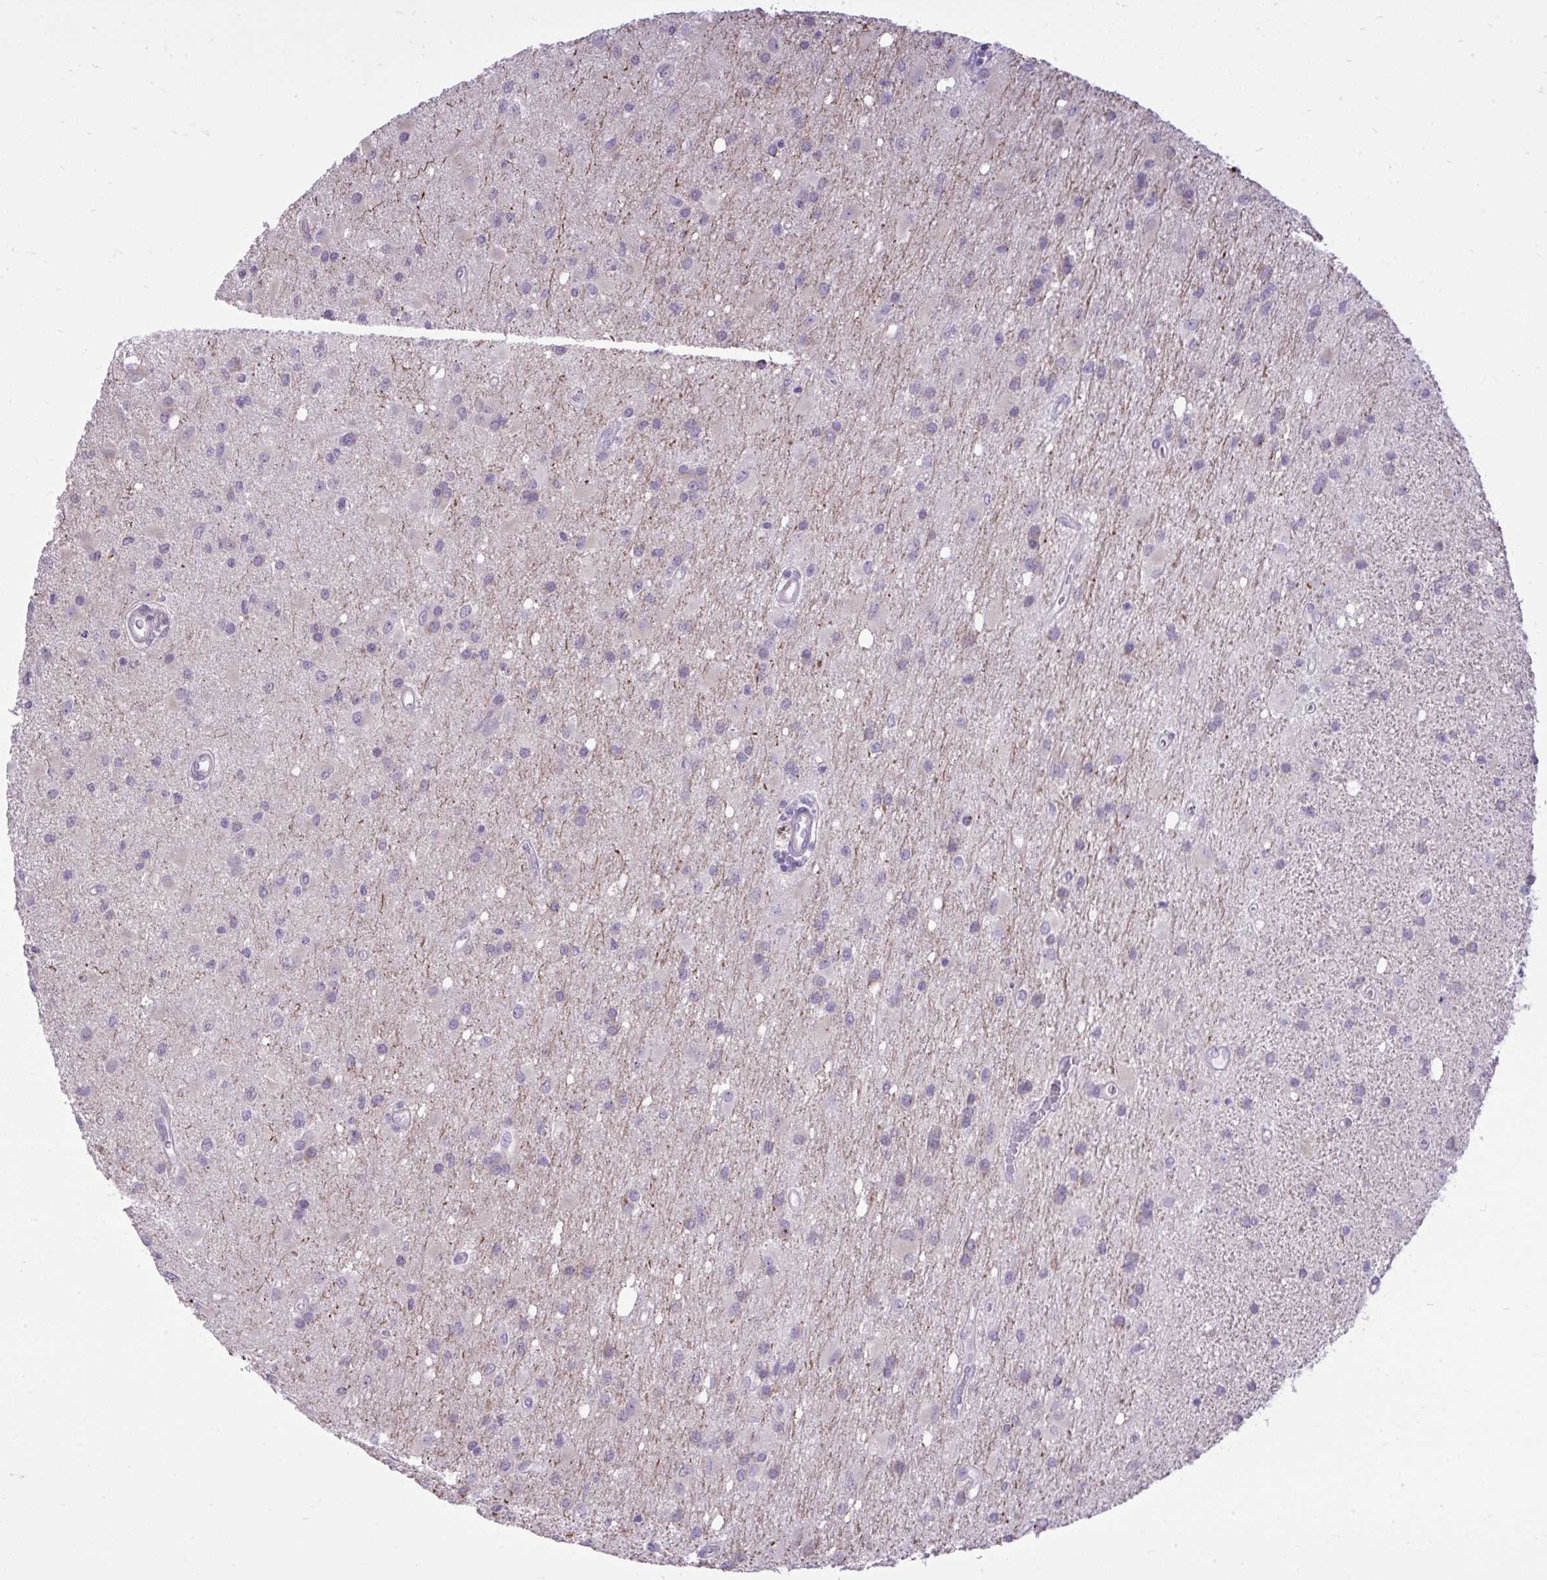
{"staining": {"intensity": "negative", "quantity": "none", "location": "none"}, "tissue": "glioma", "cell_type": "Tumor cells", "image_type": "cancer", "snomed": [{"axis": "morphology", "description": "Glioma, malignant, High grade"}, {"axis": "topography", "description": "Brain"}], "caption": "Immunohistochemical staining of malignant high-grade glioma demonstrates no significant staining in tumor cells.", "gene": "SPAG1", "patient": {"sex": "male", "age": 67}}